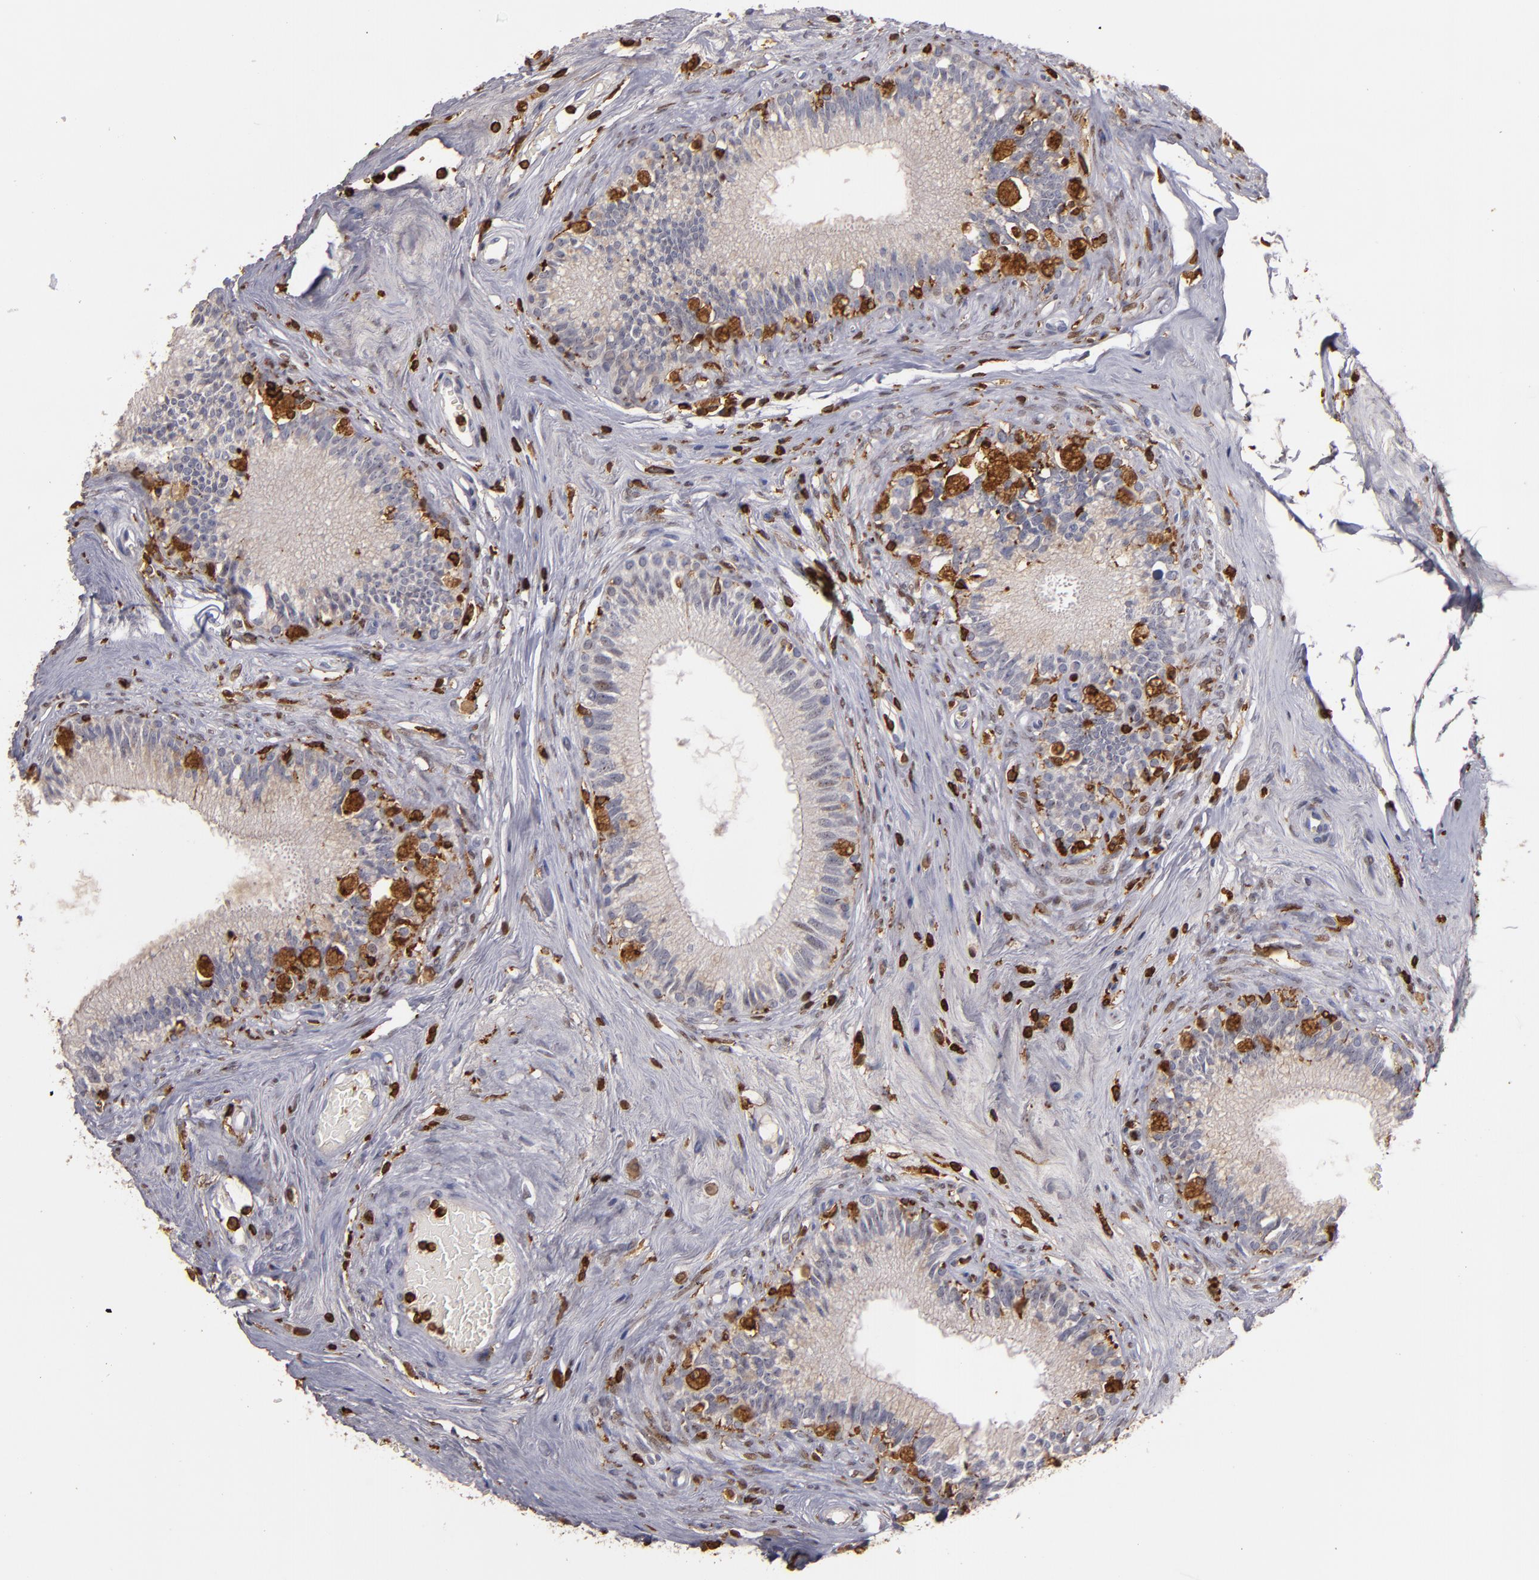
{"staining": {"intensity": "weak", "quantity": "<25%", "location": "nuclear"}, "tissue": "epididymis", "cell_type": "Glandular cells", "image_type": "normal", "snomed": [{"axis": "morphology", "description": "Normal tissue, NOS"}, {"axis": "morphology", "description": "Inflammation, NOS"}, {"axis": "topography", "description": "Epididymis"}], "caption": "IHC photomicrograph of unremarkable epididymis: epididymis stained with DAB displays no significant protein positivity in glandular cells.", "gene": "WAS", "patient": {"sex": "male", "age": 84}}